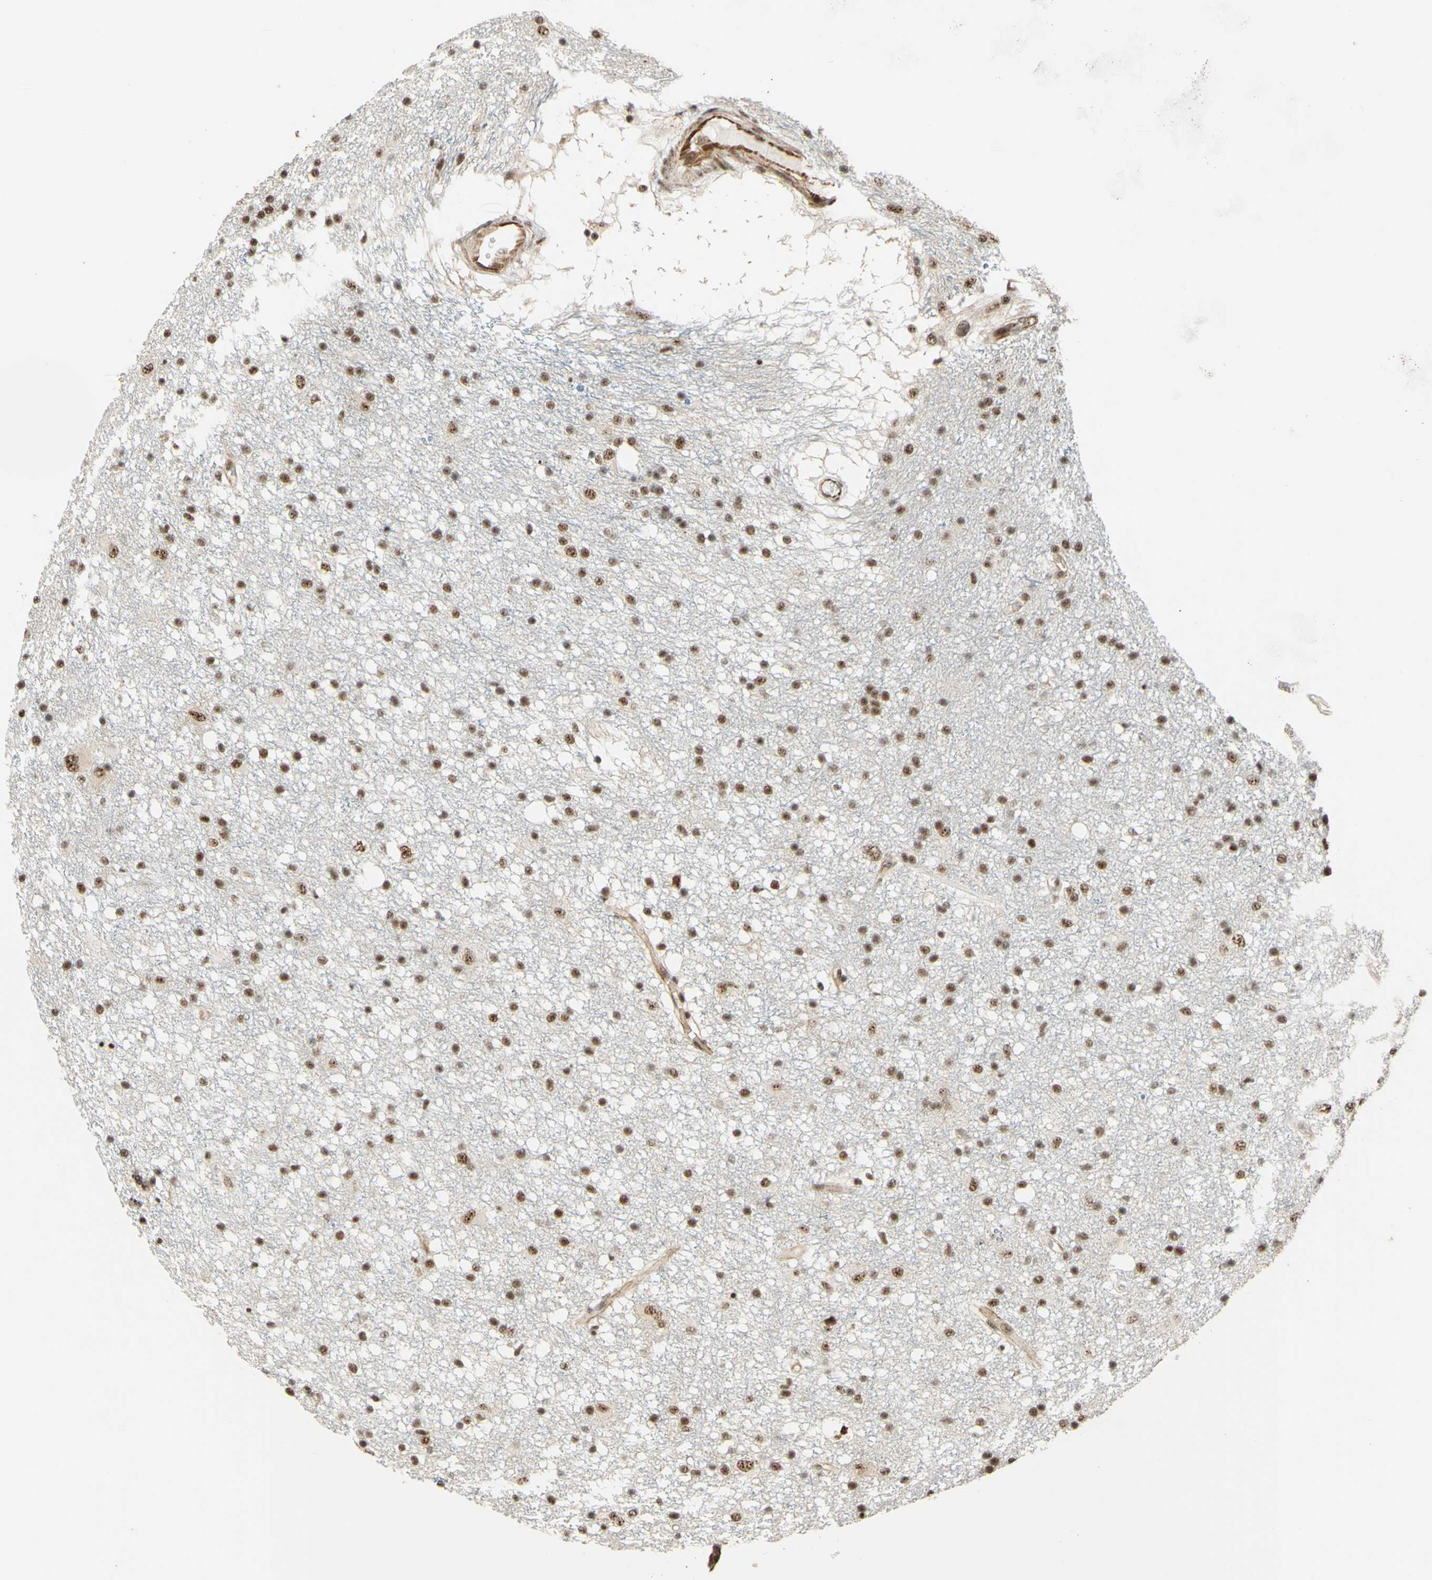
{"staining": {"intensity": "moderate", "quantity": ">75%", "location": "nuclear"}, "tissue": "glioma", "cell_type": "Tumor cells", "image_type": "cancer", "snomed": [{"axis": "morphology", "description": "Glioma, malignant, High grade"}, {"axis": "topography", "description": "Brain"}], "caption": "The photomicrograph reveals staining of malignant high-grade glioma, revealing moderate nuclear protein positivity (brown color) within tumor cells. The staining is performed using DAB (3,3'-diaminobenzidine) brown chromogen to label protein expression. The nuclei are counter-stained blue using hematoxylin.", "gene": "SAP18", "patient": {"sex": "female", "age": 59}}